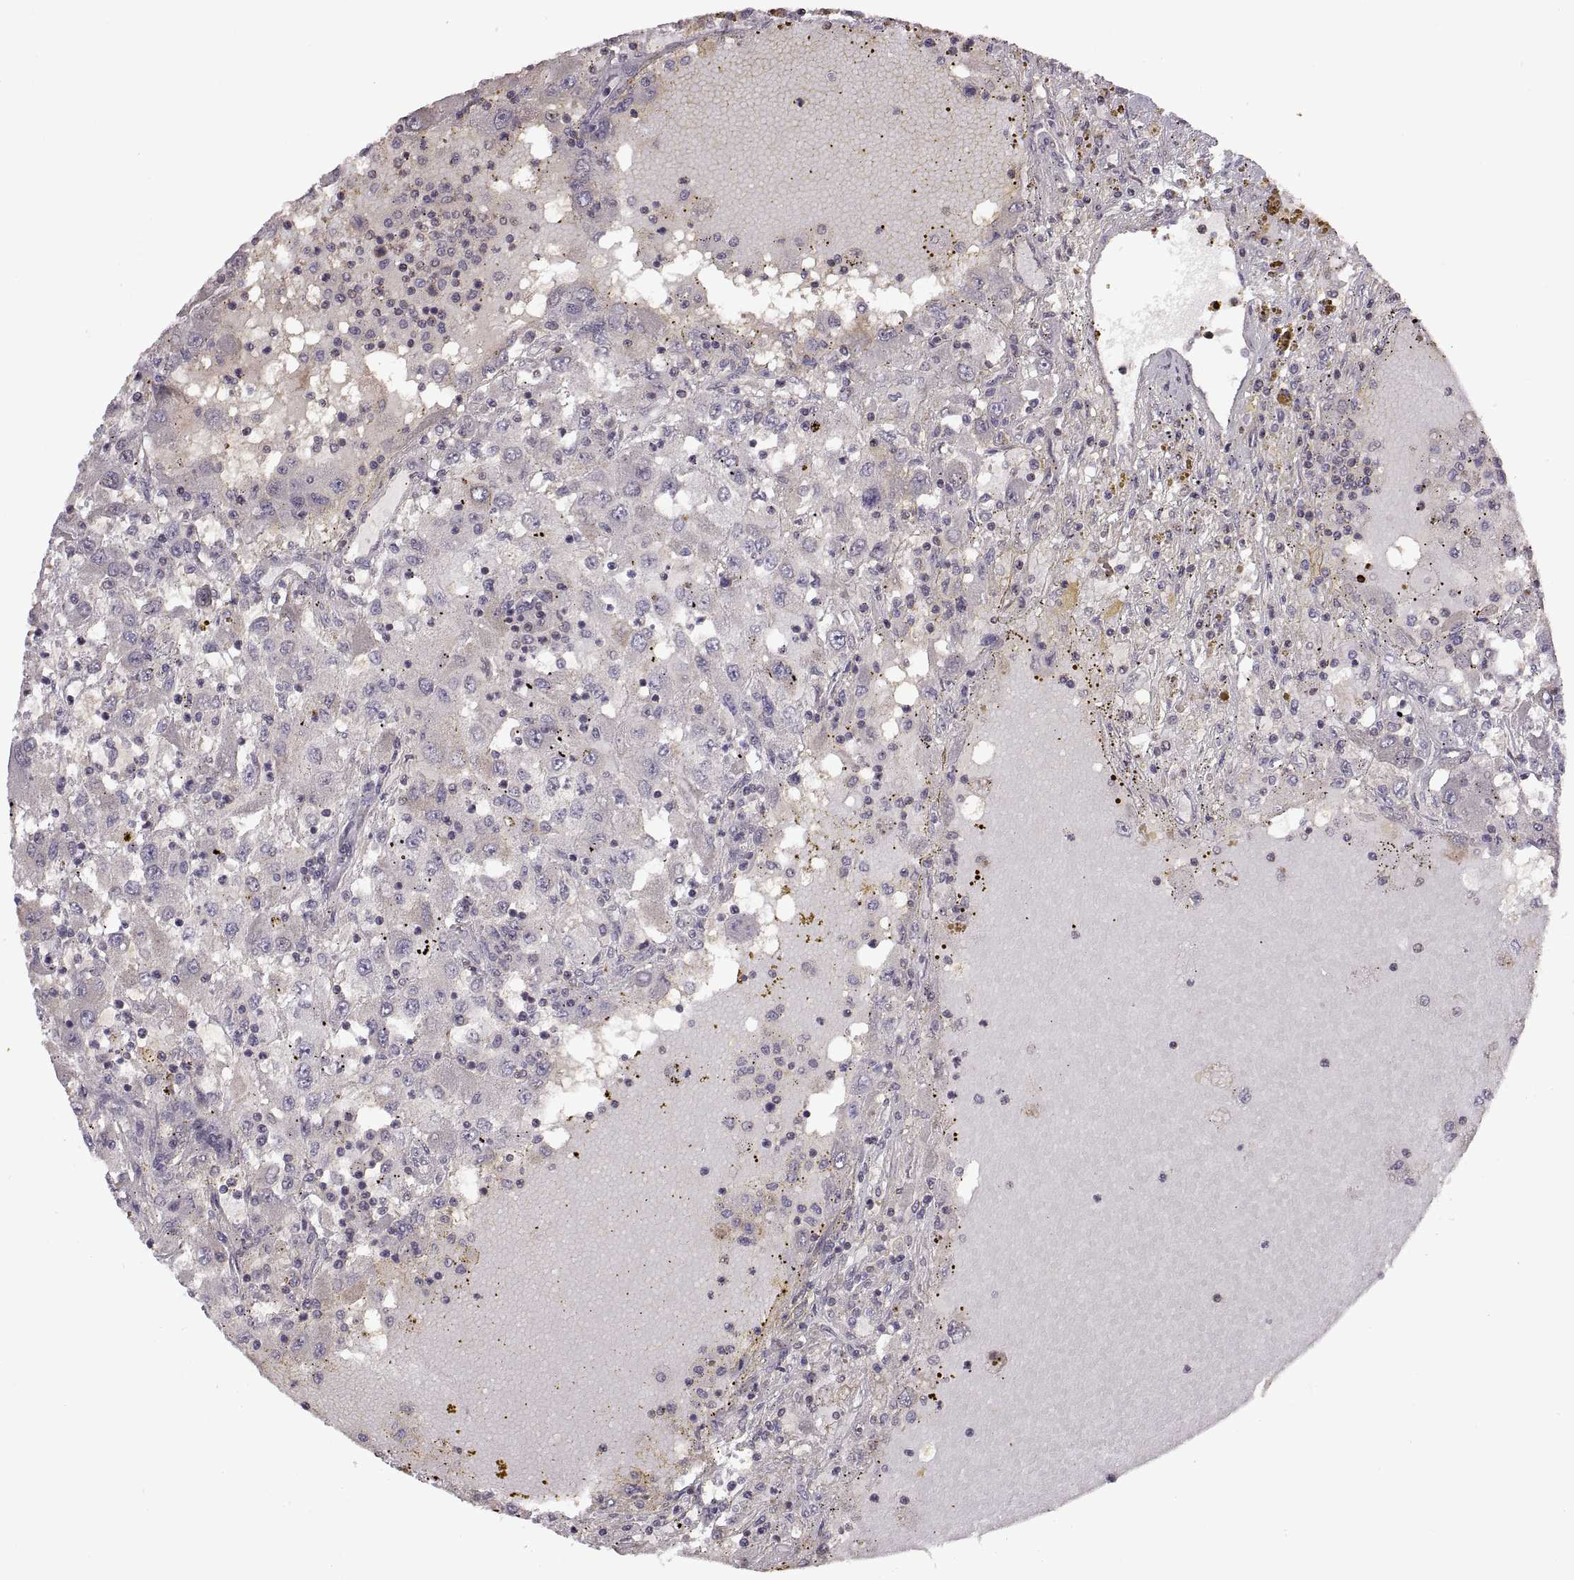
{"staining": {"intensity": "negative", "quantity": "none", "location": "none"}, "tissue": "renal cancer", "cell_type": "Tumor cells", "image_type": "cancer", "snomed": [{"axis": "morphology", "description": "Adenocarcinoma, NOS"}, {"axis": "topography", "description": "Kidney"}], "caption": "Tumor cells are negative for brown protein staining in renal cancer. (Stains: DAB (3,3'-diaminobenzidine) immunohistochemistry with hematoxylin counter stain, Microscopy: brightfield microscopy at high magnification).", "gene": "NMNAT2", "patient": {"sex": "female", "age": 67}}